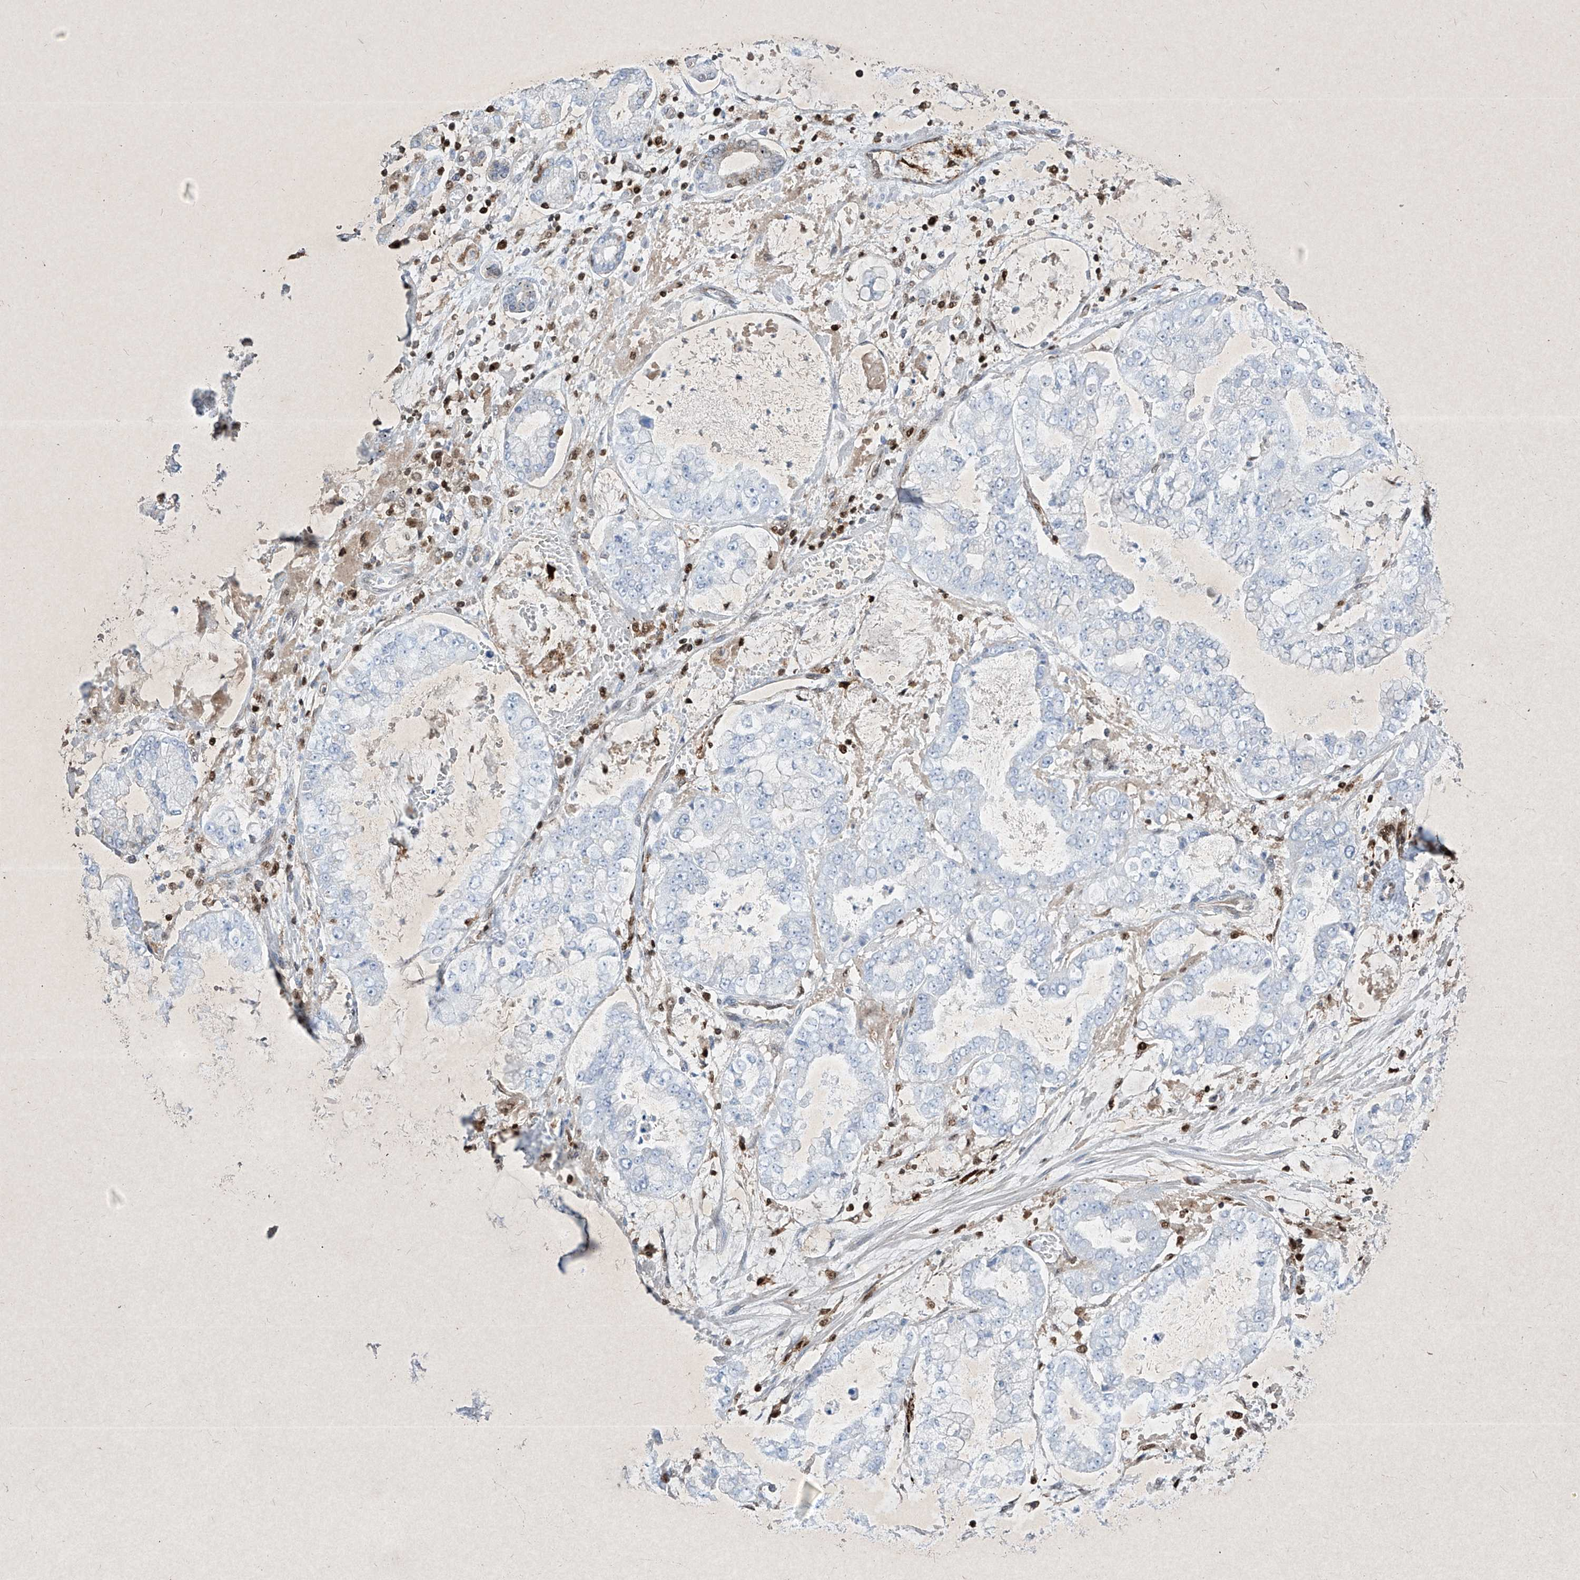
{"staining": {"intensity": "negative", "quantity": "none", "location": "none"}, "tissue": "stomach cancer", "cell_type": "Tumor cells", "image_type": "cancer", "snomed": [{"axis": "morphology", "description": "Adenocarcinoma, NOS"}, {"axis": "topography", "description": "Stomach"}], "caption": "There is no significant positivity in tumor cells of stomach cancer (adenocarcinoma). The staining was performed using DAB to visualize the protein expression in brown, while the nuclei were stained in blue with hematoxylin (Magnification: 20x).", "gene": "PSMB10", "patient": {"sex": "male", "age": 76}}